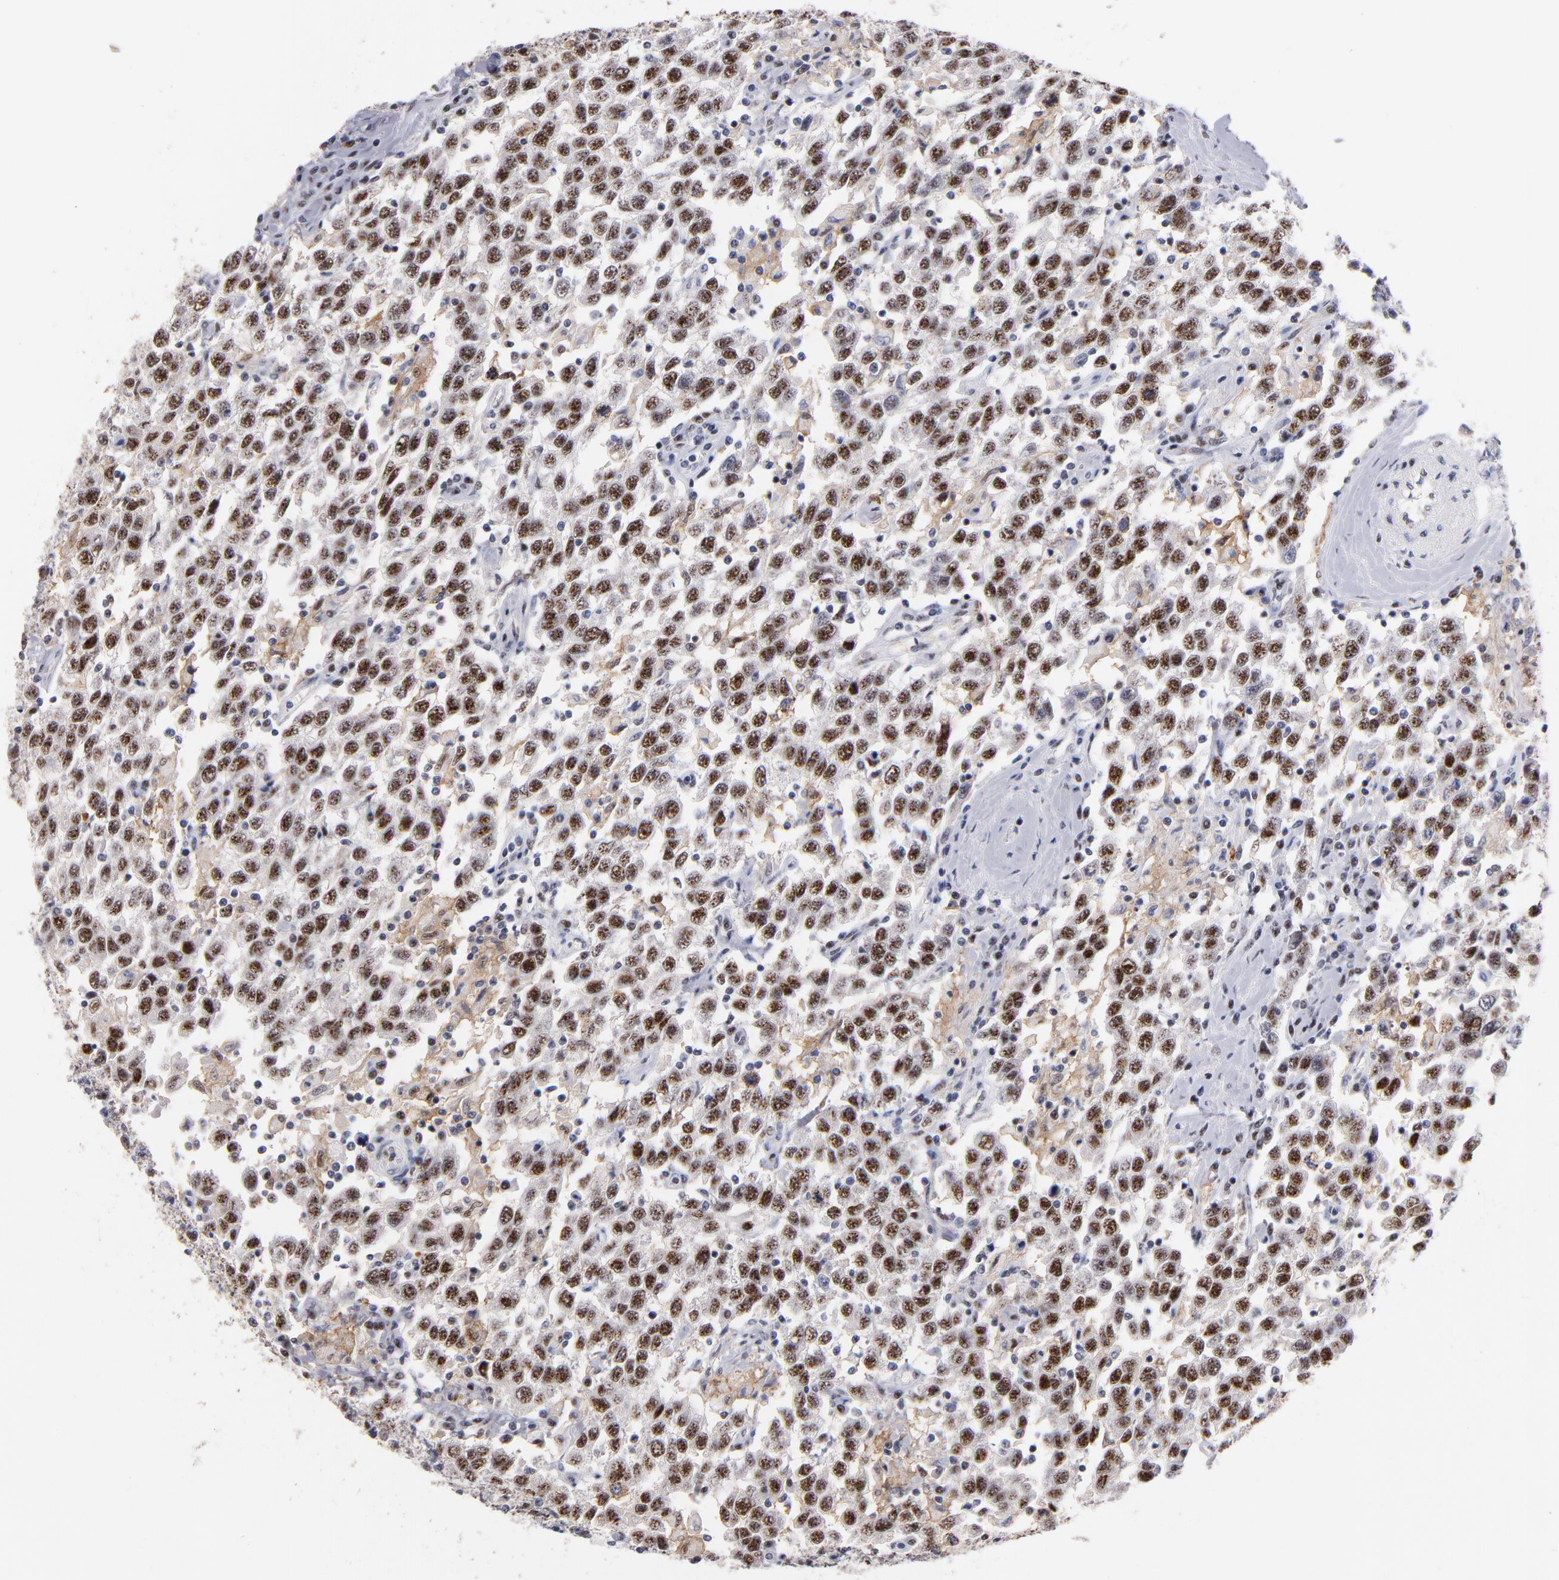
{"staining": {"intensity": "moderate", "quantity": ">75%", "location": "nuclear"}, "tissue": "testis cancer", "cell_type": "Tumor cells", "image_type": "cancer", "snomed": [{"axis": "morphology", "description": "Seminoma, NOS"}, {"axis": "topography", "description": "Testis"}], "caption": "Approximately >75% of tumor cells in testis seminoma reveal moderate nuclear protein expression as visualized by brown immunohistochemical staining.", "gene": "RAF1", "patient": {"sex": "male", "age": 41}}